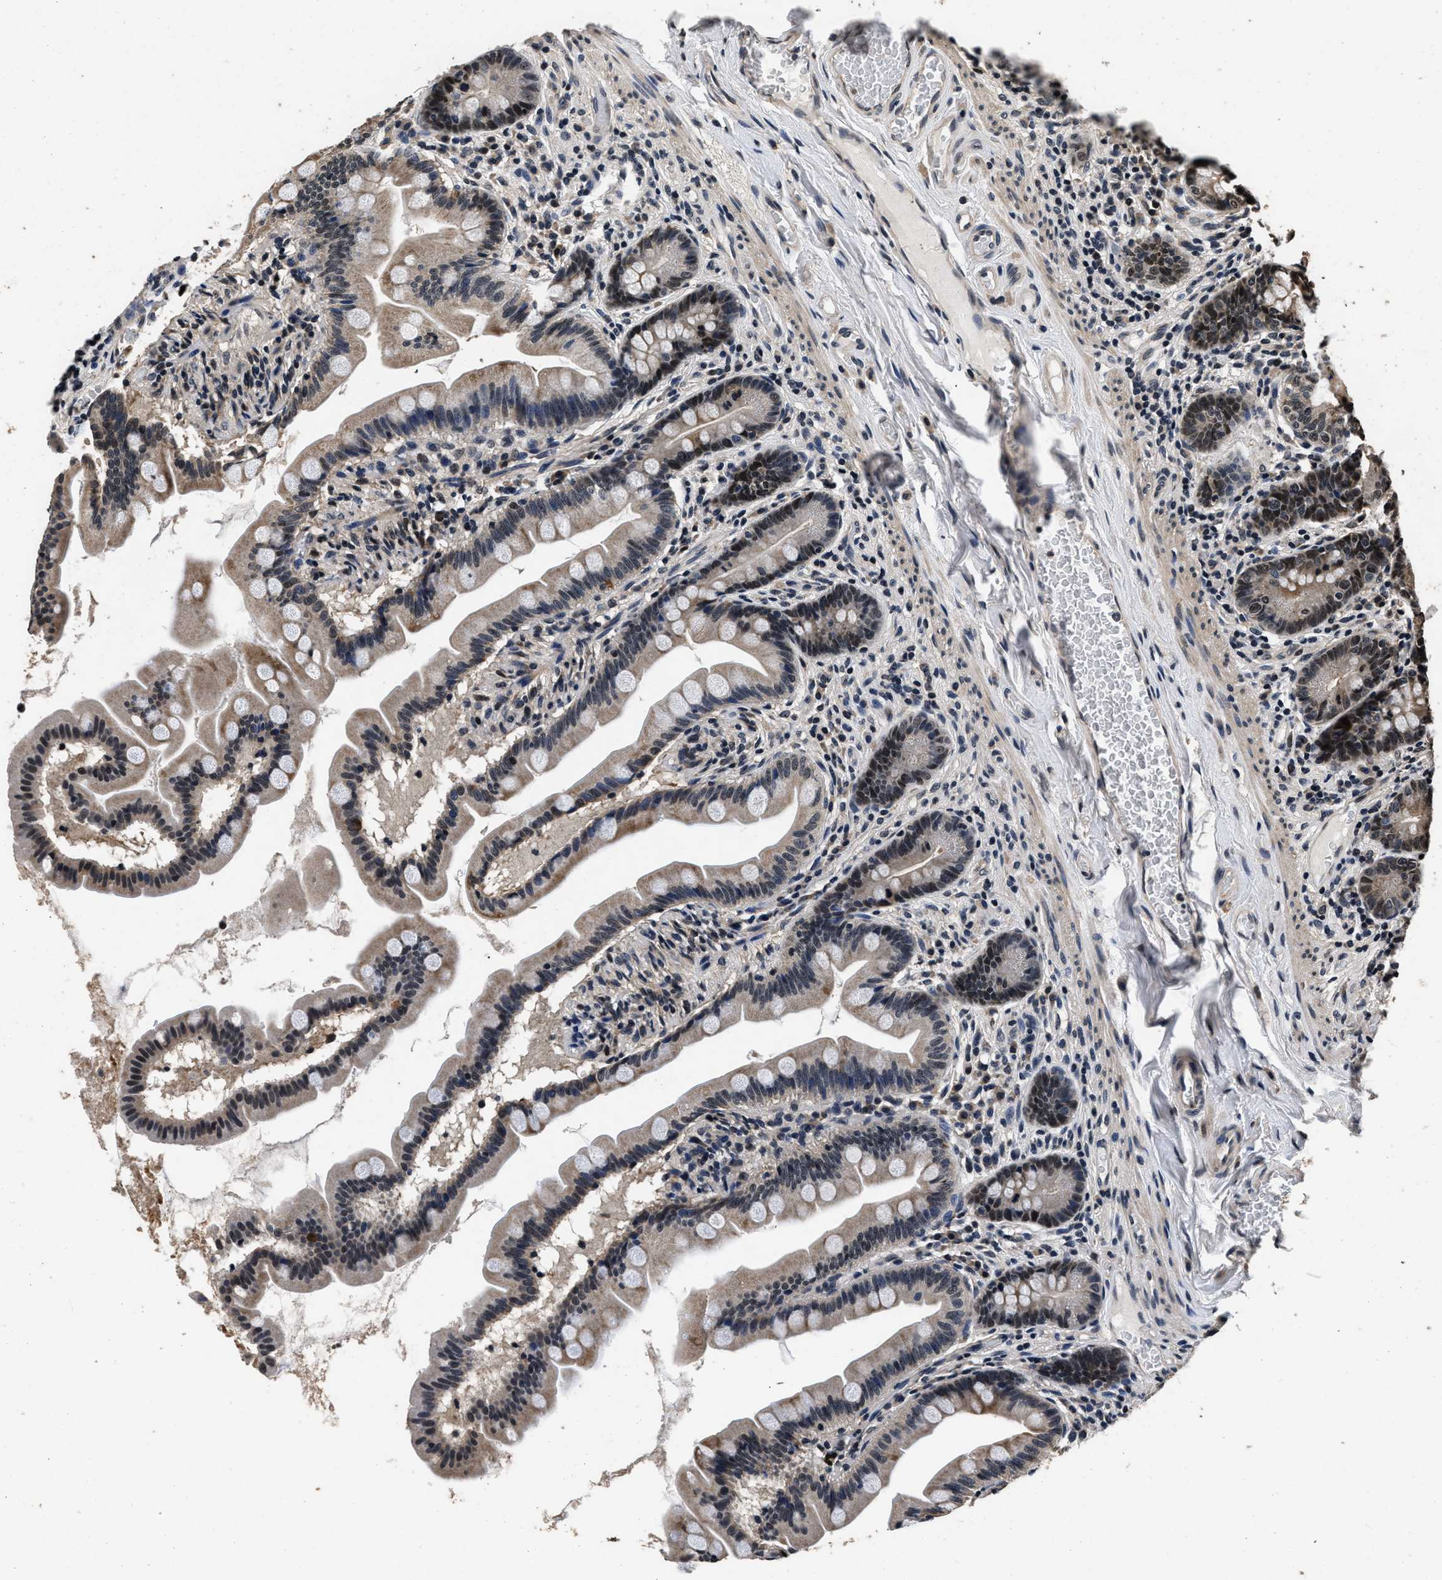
{"staining": {"intensity": "strong", "quantity": "25%-75%", "location": "cytoplasmic/membranous,nuclear"}, "tissue": "small intestine", "cell_type": "Glandular cells", "image_type": "normal", "snomed": [{"axis": "morphology", "description": "Normal tissue, NOS"}, {"axis": "topography", "description": "Small intestine"}], "caption": "Immunohistochemistry (IHC) staining of unremarkable small intestine, which demonstrates high levels of strong cytoplasmic/membranous,nuclear positivity in about 25%-75% of glandular cells indicating strong cytoplasmic/membranous,nuclear protein positivity. The staining was performed using DAB (3,3'-diaminobenzidine) (brown) for protein detection and nuclei were counterstained in hematoxylin (blue).", "gene": "CSTF1", "patient": {"sex": "female", "age": 56}}